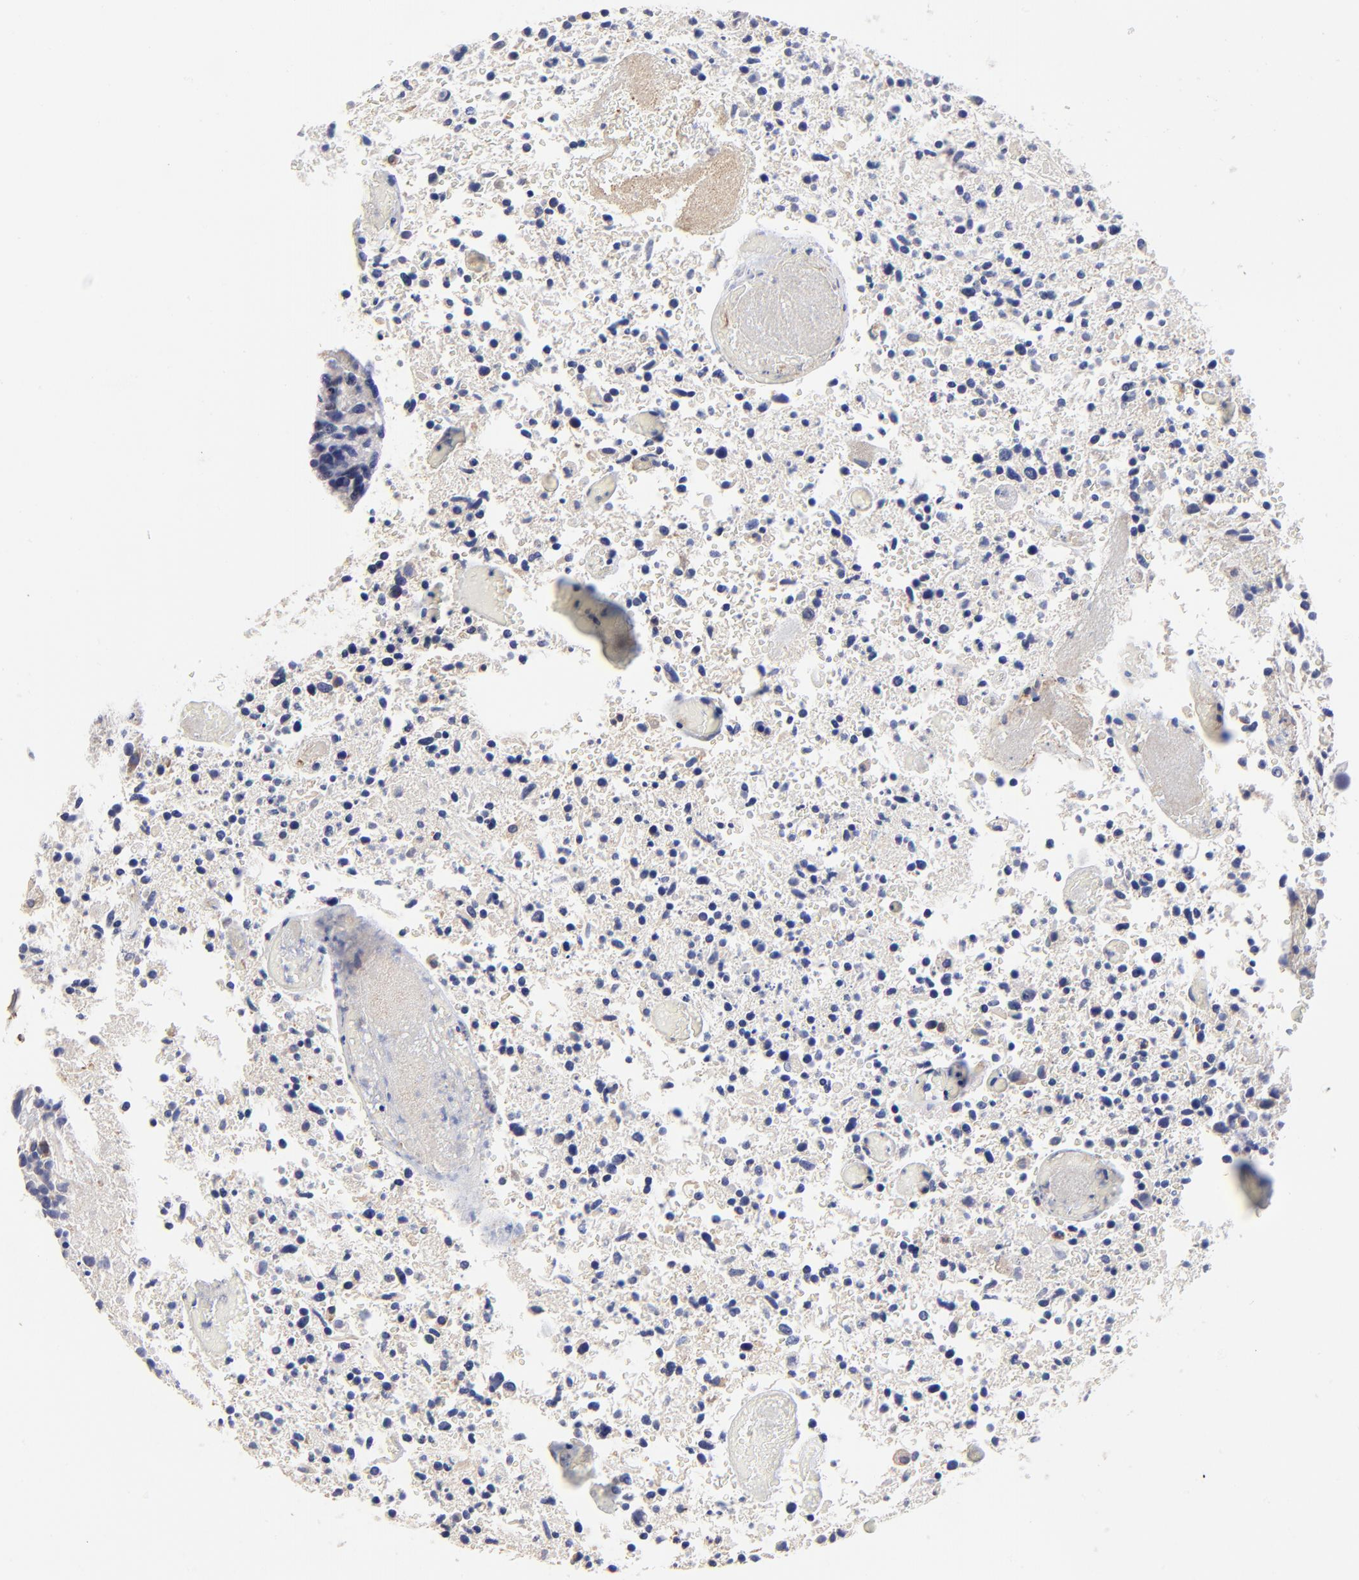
{"staining": {"intensity": "weak", "quantity": "<25%", "location": "cytoplasmic/membranous"}, "tissue": "glioma", "cell_type": "Tumor cells", "image_type": "cancer", "snomed": [{"axis": "morphology", "description": "Glioma, malignant, High grade"}, {"axis": "topography", "description": "Brain"}], "caption": "Immunohistochemical staining of human glioma reveals no significant staining in tumor cells.", "gene": "SULF2", "patient": {"sex": "male", "age": 72}}